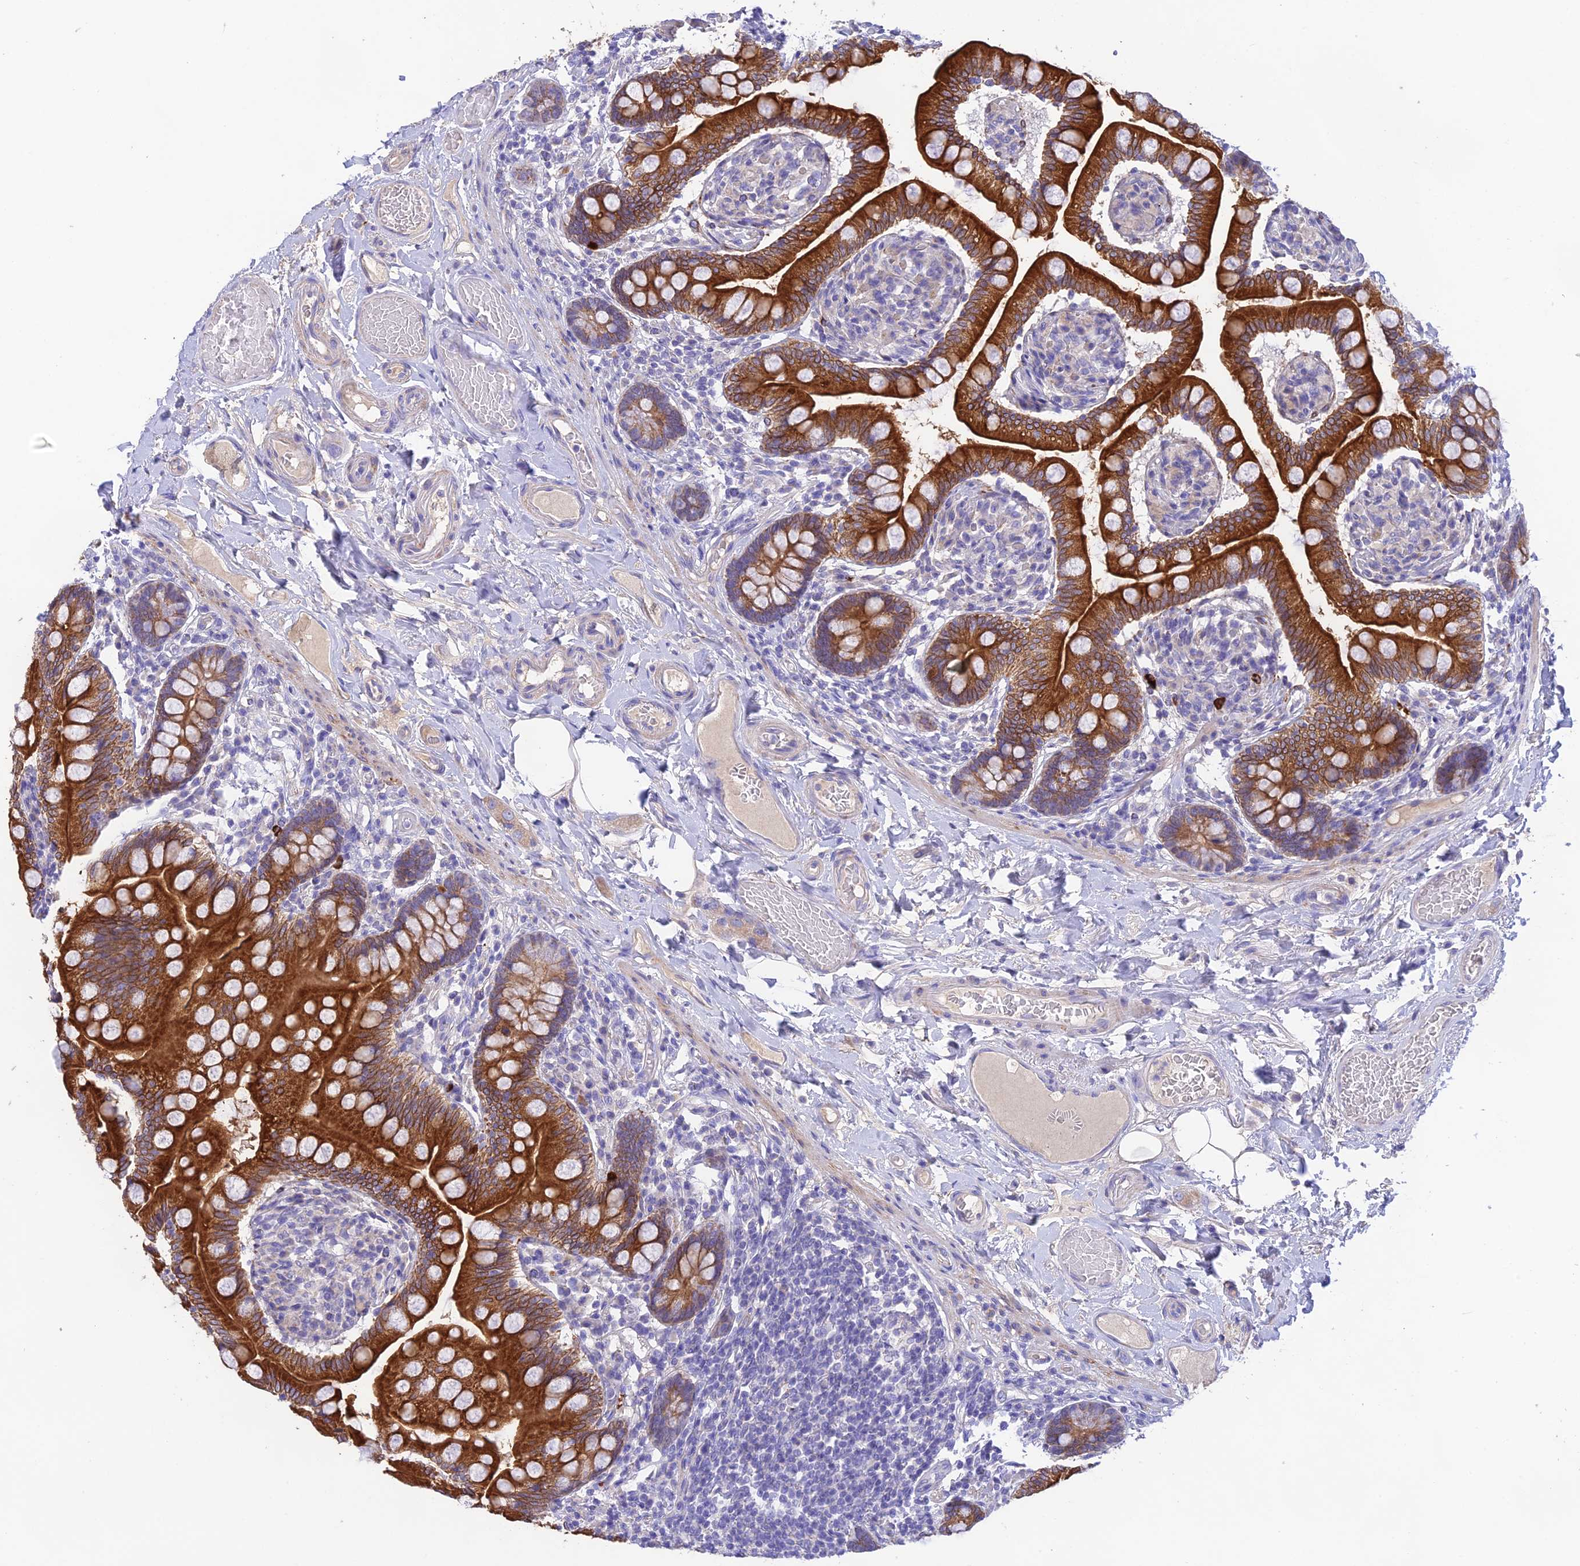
{"staining": {"intensity": "strong", "quantity": ">75%", "location": "cytoplasmic/membranous"}, "tissue": "small intestine", "cell_type": "Glandular cells", "image_type": "normal", "snomed": [{"axis": "morphology", "description": "Normal tissue, NOS"}, {"axis": "topography", "description": "Small intestine"}], "caption": "IHC (DAB) staining of normal human small intestine exhibits strong cytoplasmic/membranous protein expression in approximately >75% of glandular cells. Using DAB (brown) and hematoxylin (blue) stains, captured at high magnification using brightfield microscopy.", "gene": "HSD17B2", "patient": {"sex": "female", "age": 64}}